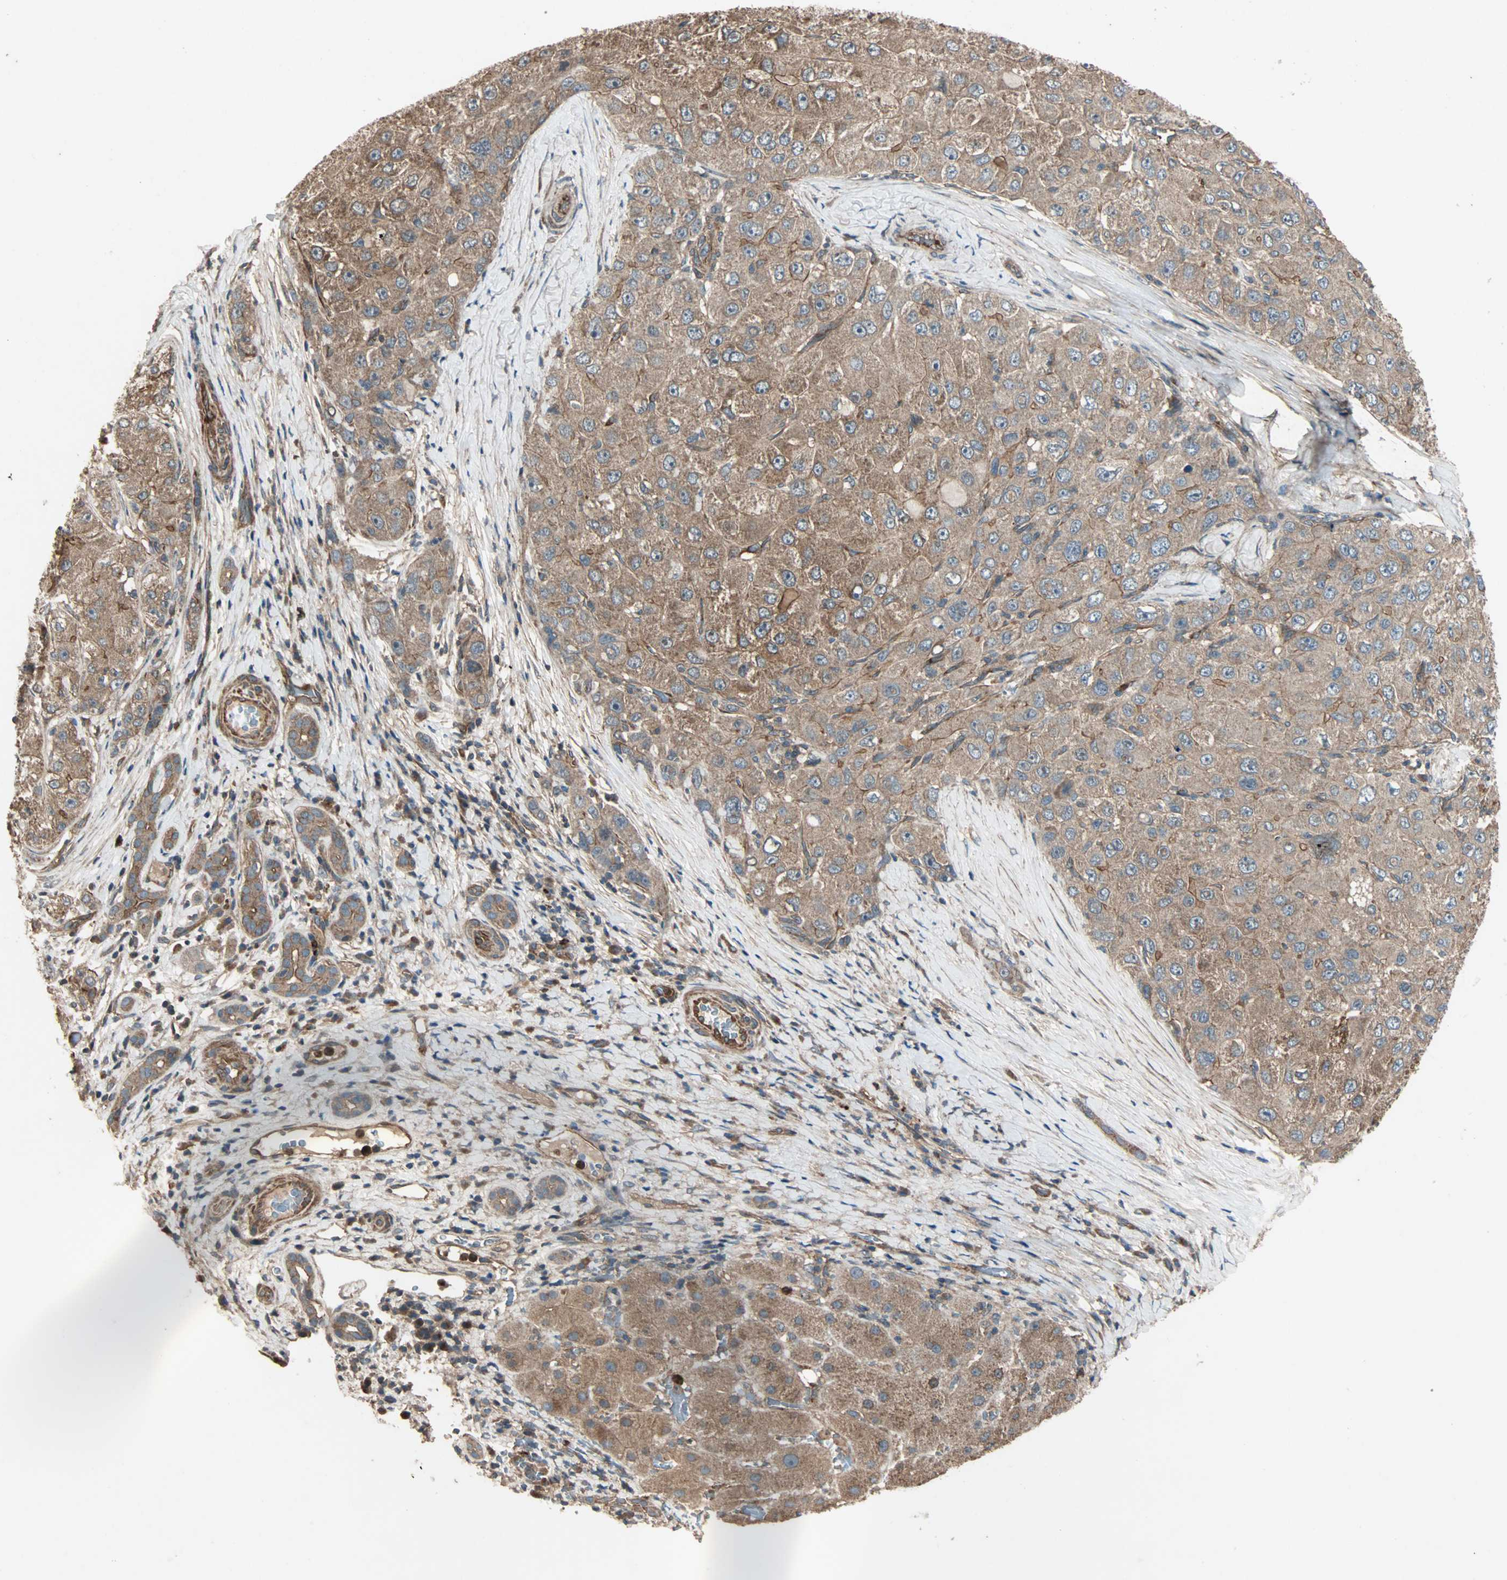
{"staining": {"intensity": "moderate", "quantity": ">75%", "location": "cytoplasmic/membranous"}, "tissue": "liver cancer", "cell_type": "Tumor cells", "image_type": "cancer", "snomed": [{"axis": "morphology", "description": "Carcinoma, Hepatocellular, NOS"}, {"axis": "topography", "description": "Liver"}], "caption": "A brown stain highlights moderate cytoplasmic/membranous expression of a protein in hepatocellular carcinoma (liver) tumor cells.", "gene": "GCK", "patient": {"sex": "male", "age": 80}}